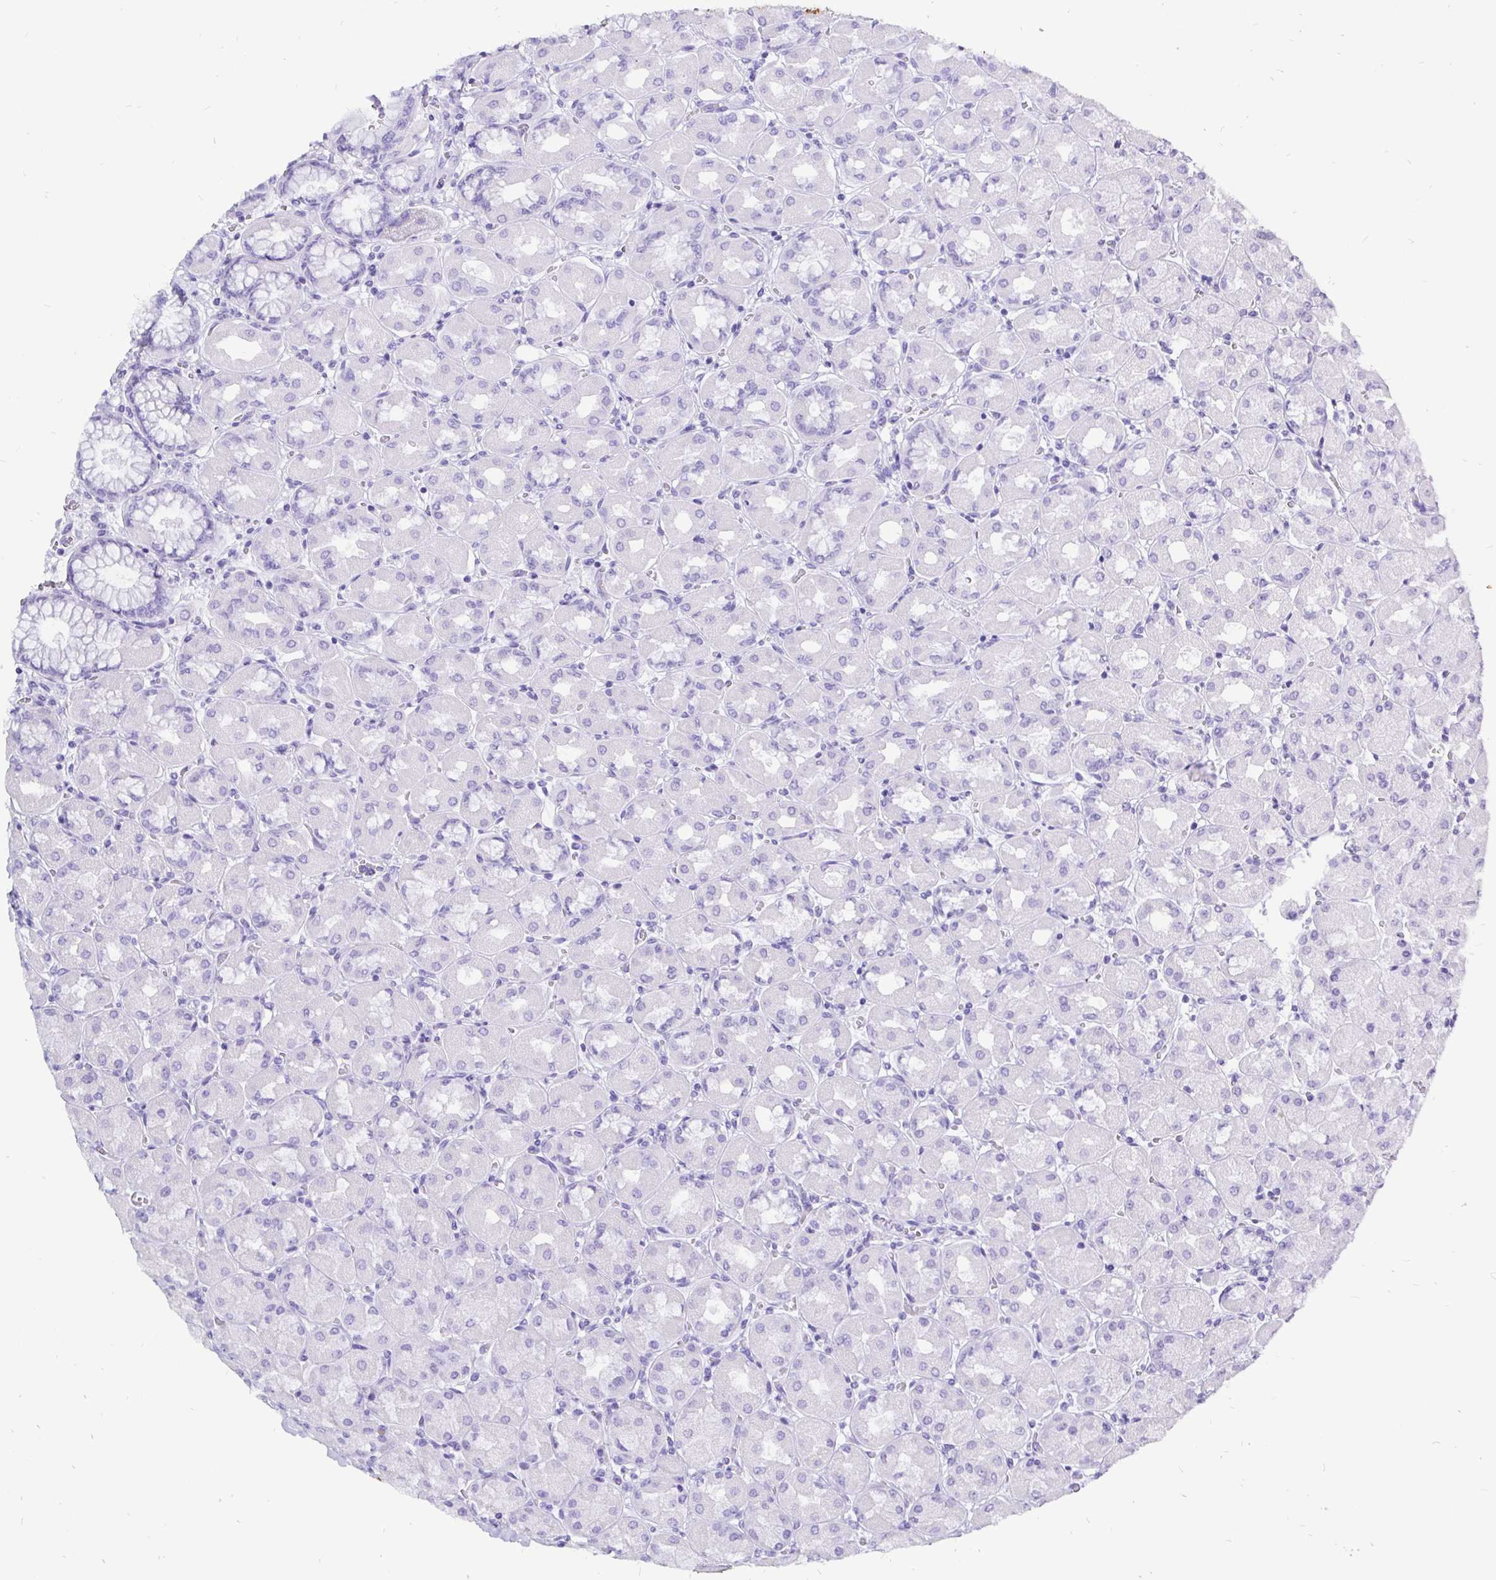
{"staining": {"intensity": "negative", "quantity": "none", "location": "none"}, "tissue": "stomach", "cell_type": "Glandular cells", "image_type": "normal", "snomed": [{"axis": "morphology", "description": "Normal tissue, NOS"}, {"axis": "topography", "description": "Stomach, upper"}], "caption": "Glandular cells show no significant staining in unremarkable stomach. (Stains: DAB (3,3'-diaminobenzidine) immunohistochemistry (IHC) with hematoxylin counter stain, Microscopy: brightfield microscopy at high magnification).", "gene": "KRT13", "patient": {"sex": "female", "age": 56}}